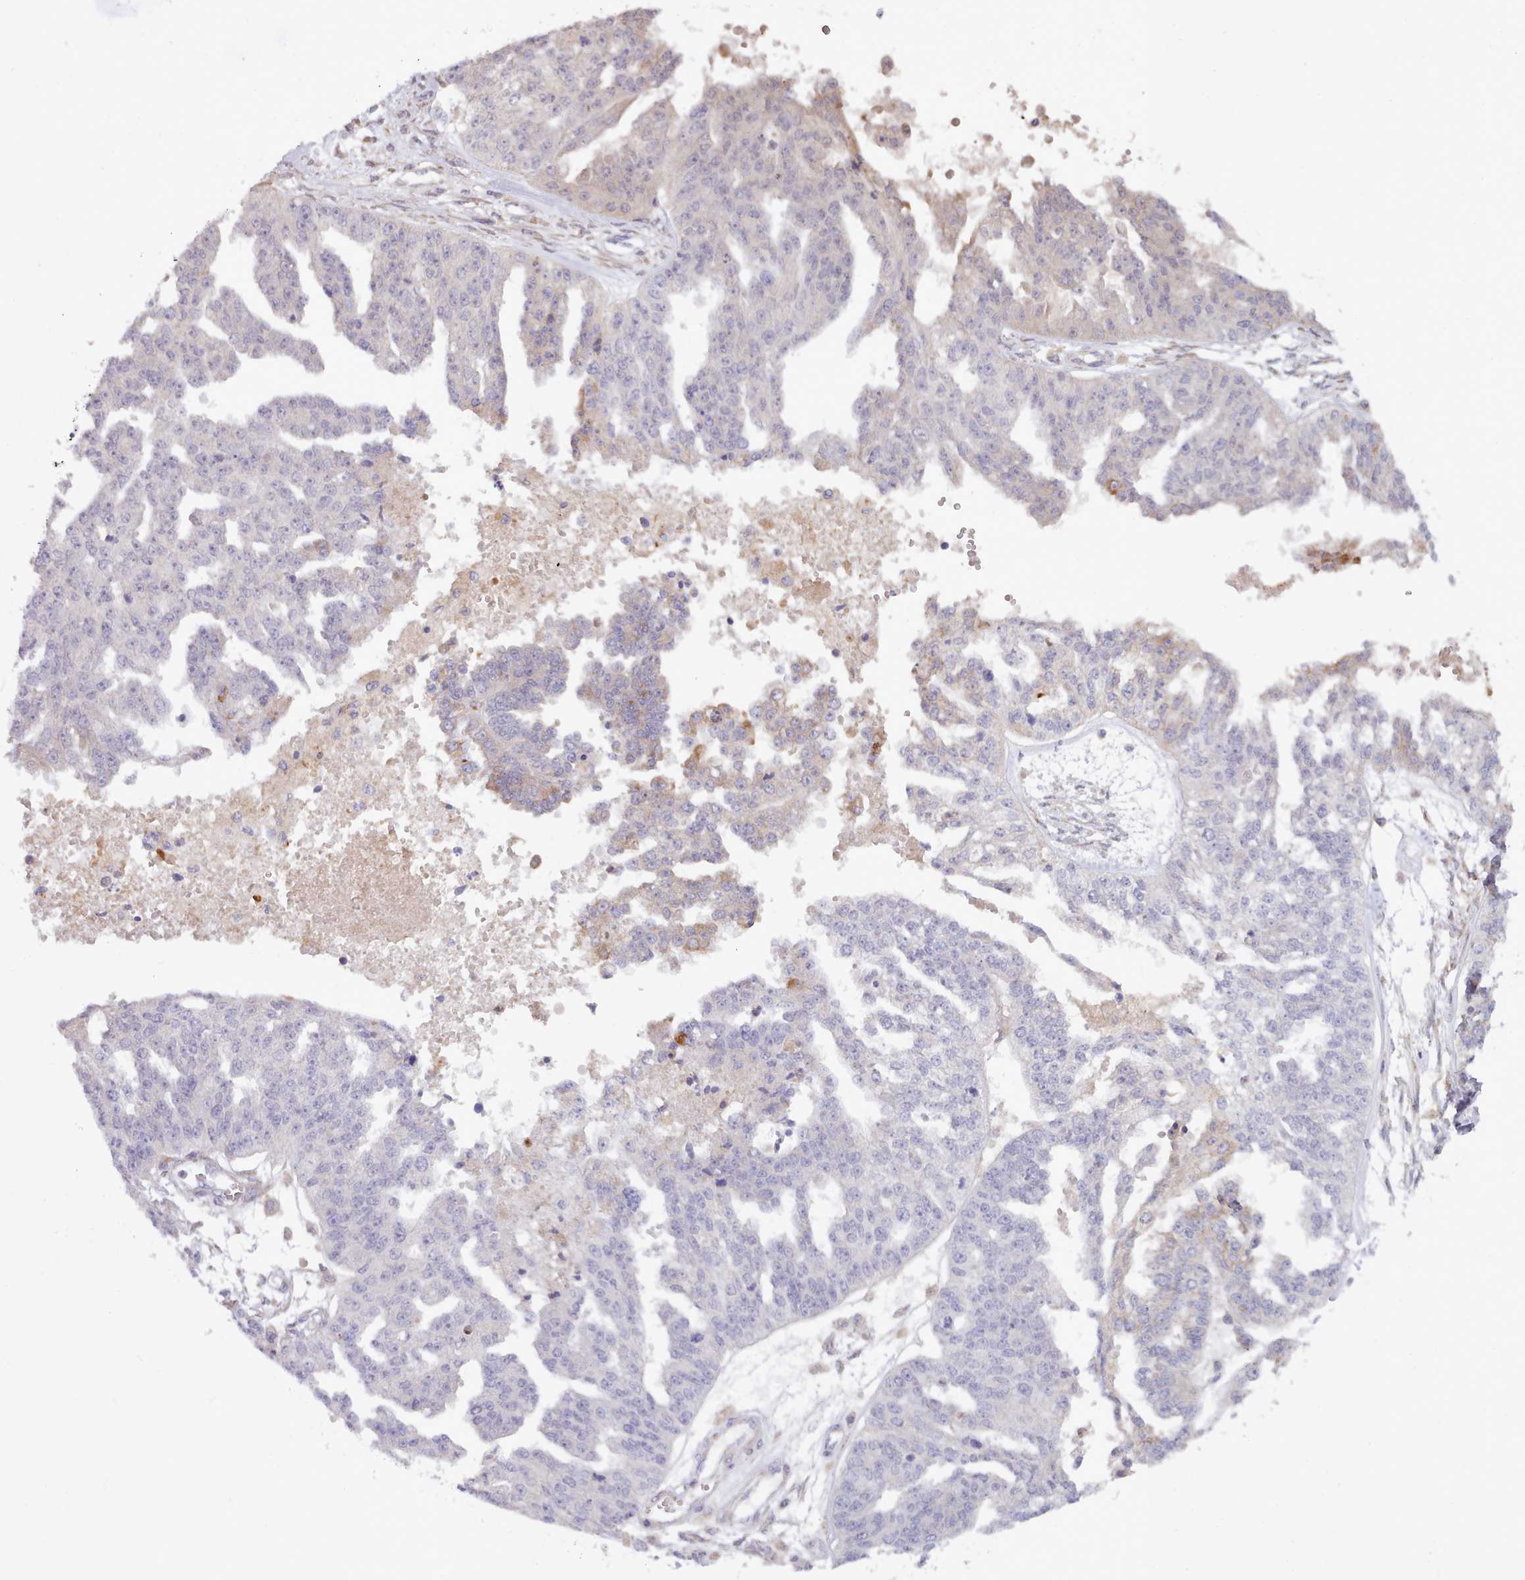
{"staining": {"intensity": "weak", "quantity": "<25%", "location": "cytoplasmic/membranous"}, "tissue": "ovarian cancer", "cell_type": "Tumor cells", "image_type": "cancer", "snomed": [{"axis": "morphology", "description": "Cystadenocarcinoma, serous, NOS"}, {"axis": "topography", "description": "Ovary"}], "caption": "A micrograph of human ovarian cancer is negative for staining in tumor cells.", "gene": "TRIM26", "patient": {"sex": "female", "age": 58}}